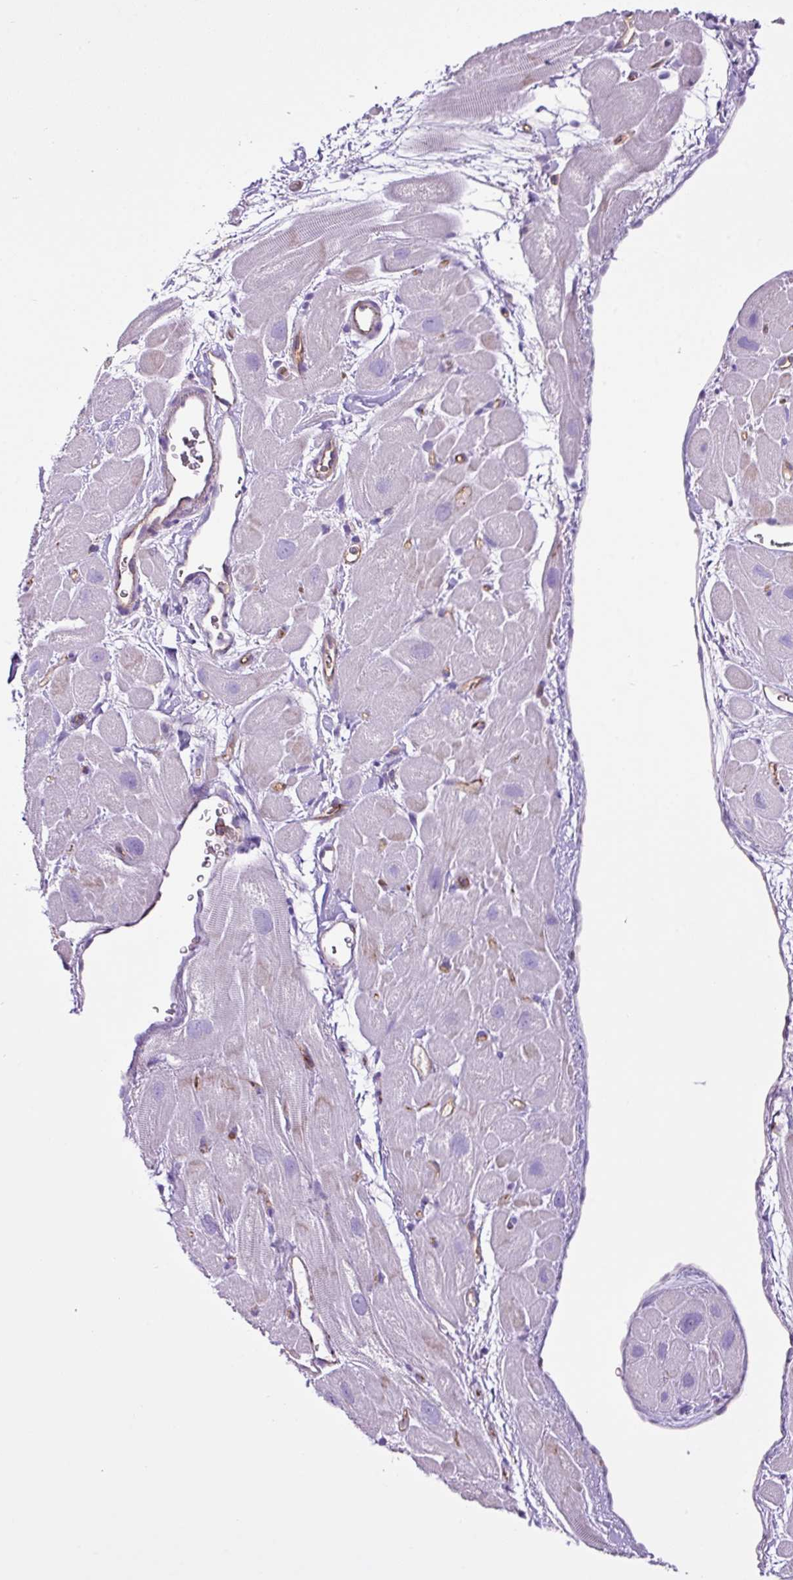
{"staining": {"intensity": "negative", "quantity": "none", "location": "none"}, "tissue": "heart muscle", "cell_type": "Cardiomyocytes", "image_type": "normal", "snomed": [{"axis": "morphology", "description": "Normal tissue, NOS"}, {"axis": "topography", "description": "Heart"}], "caption": "This is an IHC image of unremarkable heart muscle. There is no expression in cardiomyocytes.", "gene": "EME2", "patient": {"sex": "male", "age": 49}}